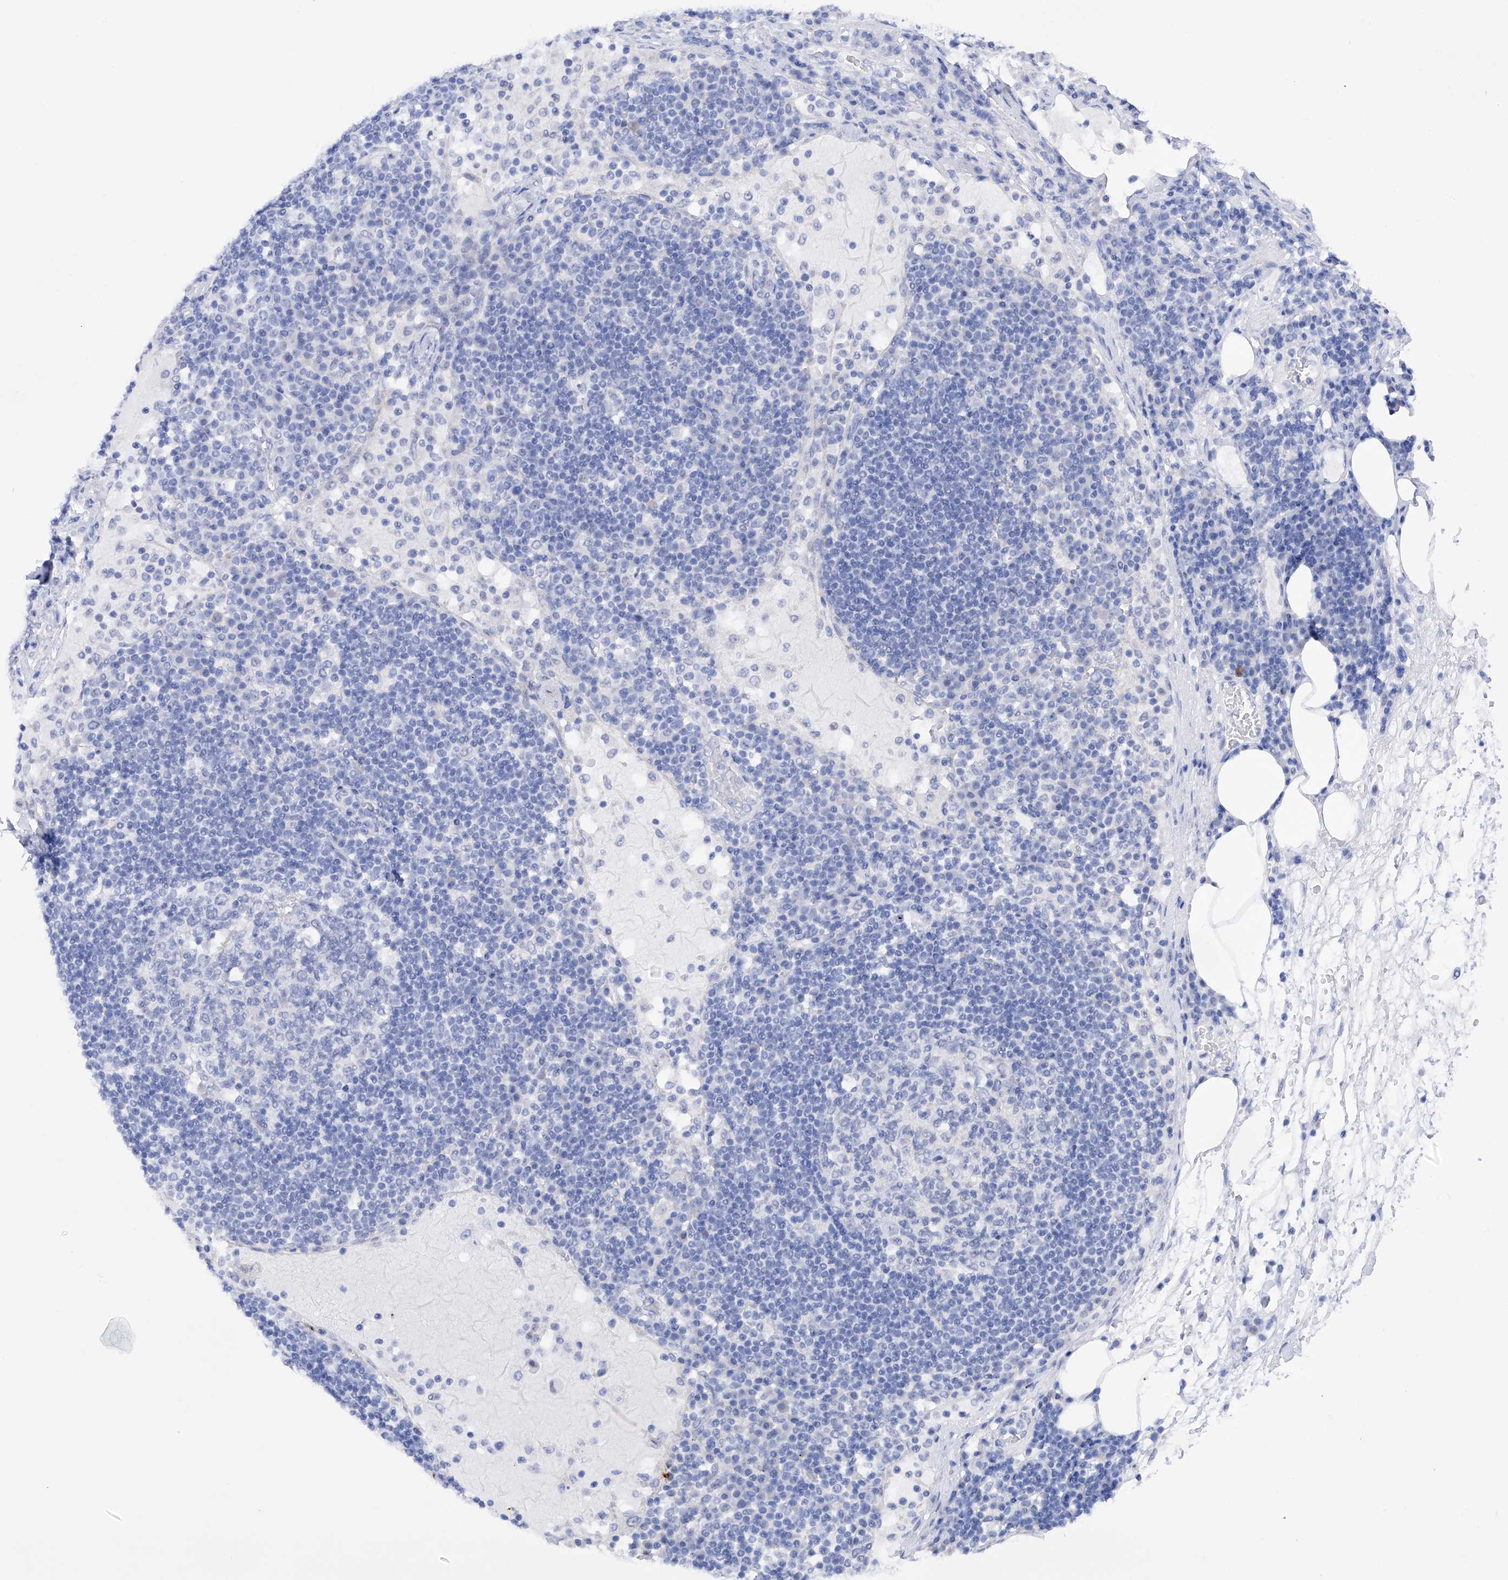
{"staining": {"intensity": "negative", "quantity": "none", "location": "none"}, "tissue": "lymph node", "cell_type": "Germinal center cells", "image_type": "normal", "snomed": [{"axis": "morphology", "description": "Normal tissue, NOS"}, {"axis": "topography", "description": "Lymph node"}], "caption": "Immunohistochemistry of unremarkable human lymph node displays no expression in germinal center cells. (Brightfield microscopy of DAB immunohistochemistry at high magnification).", "gene": "FLG", "patient": {"sex": "female", "age": 53}}